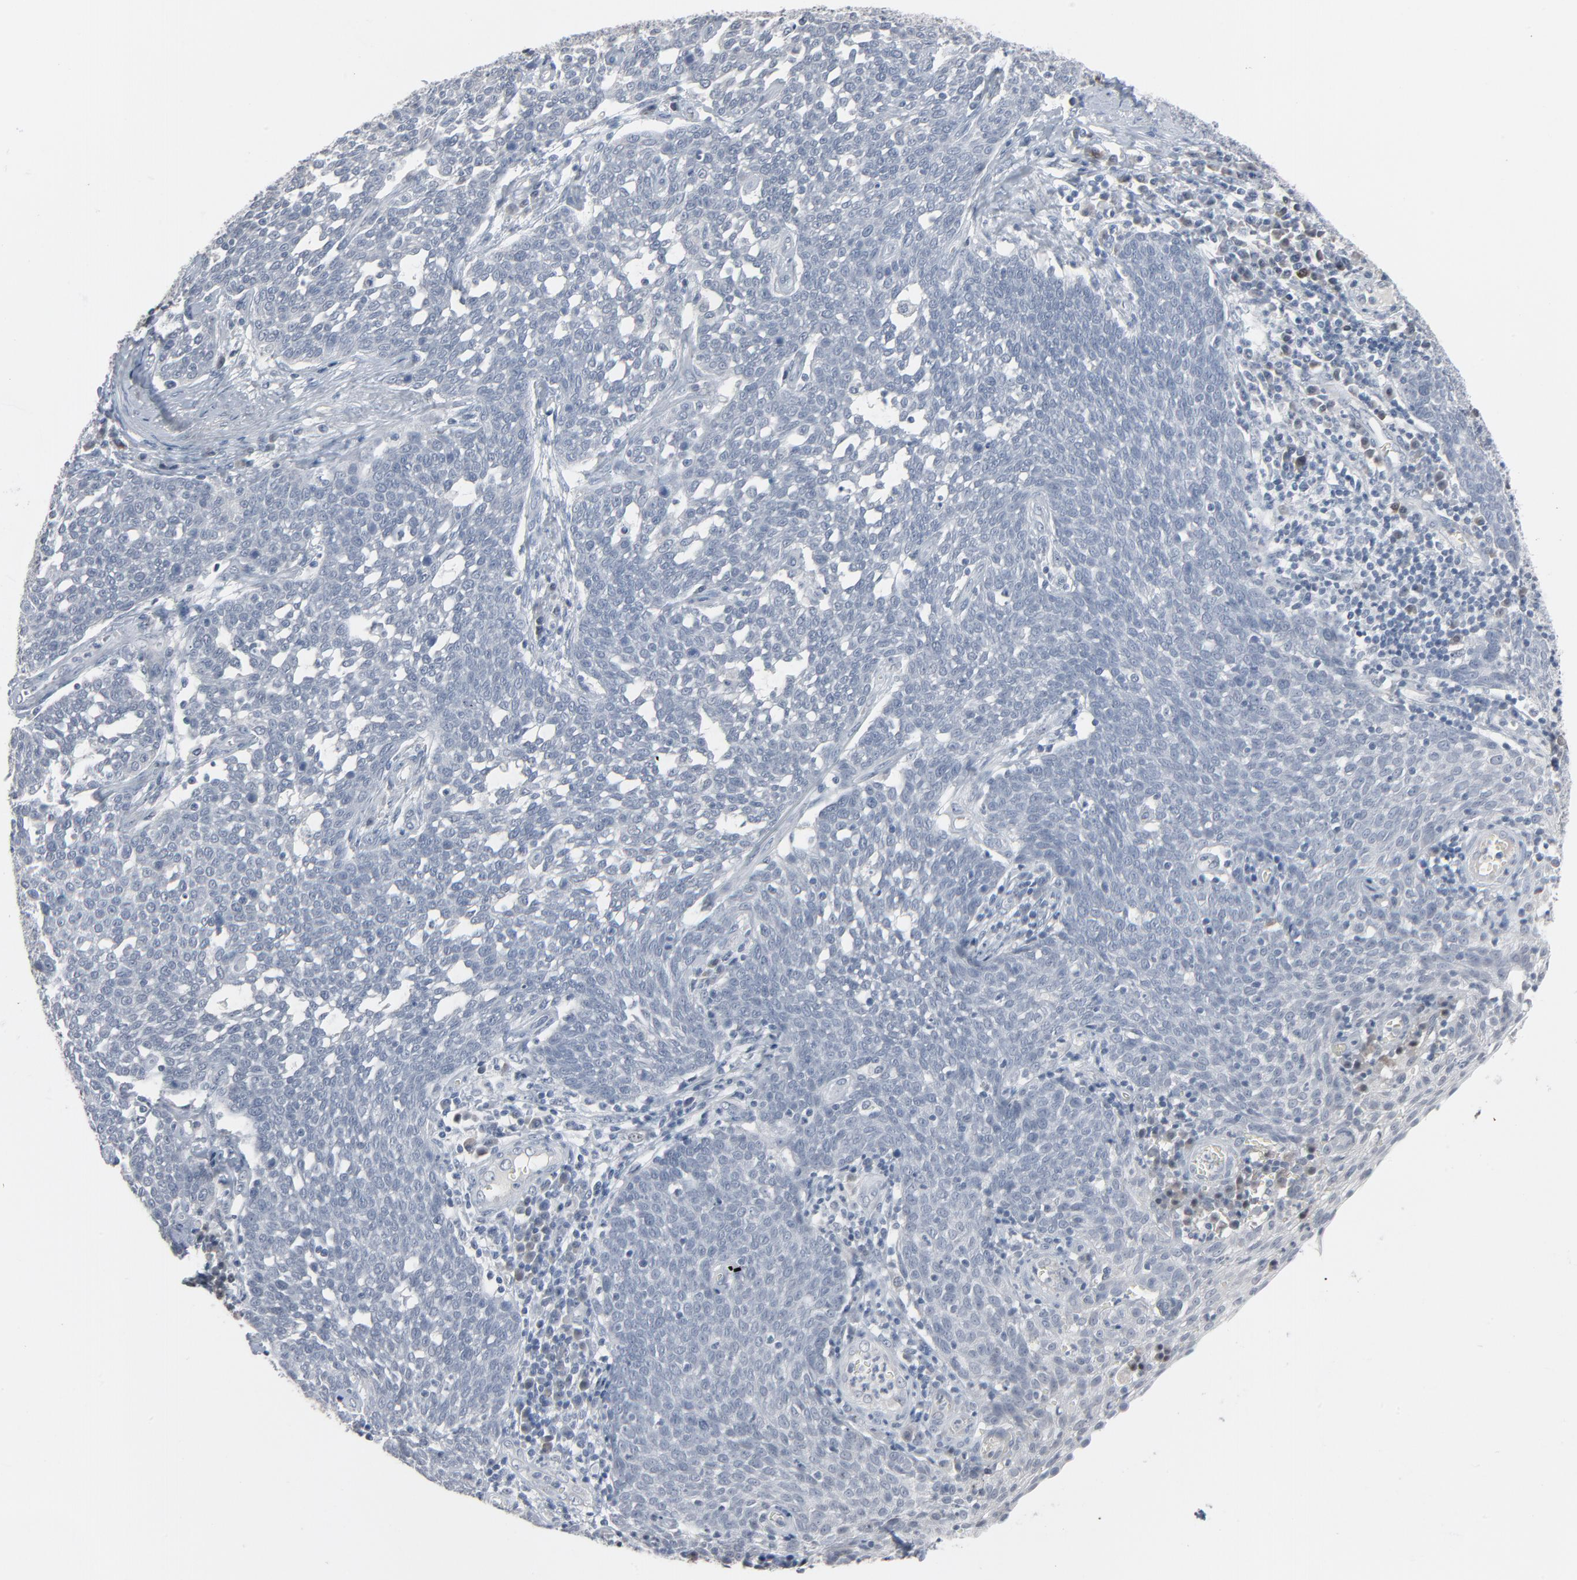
{"staining": {"intensity": "negative", "quantity": "none", "location": "none"}, "tissue": "cervical cancer", "cell_type": "Tumor cells", "image_type": "cancer", "snomed": [{"axis": "morphology", "description": "Squamous cell carcinoma, NOS"}, {"axis": "topography", "description": "Cervix"}], "caption": "Immunohistochemistry photomicrograph of neoplastic tissue: squamous cell carcinoma (cervical) stained with DAB (3,3'-diaminobenzidine) displays no significant protein expression in tumor cells. (Stains: DAB immunohistochemistry with hematoxylin counter stain, Microscopy: brightfield microscopy at high magnification).", "gene": "SAGE1", "patient": {"sex": "female", "age": 34}}